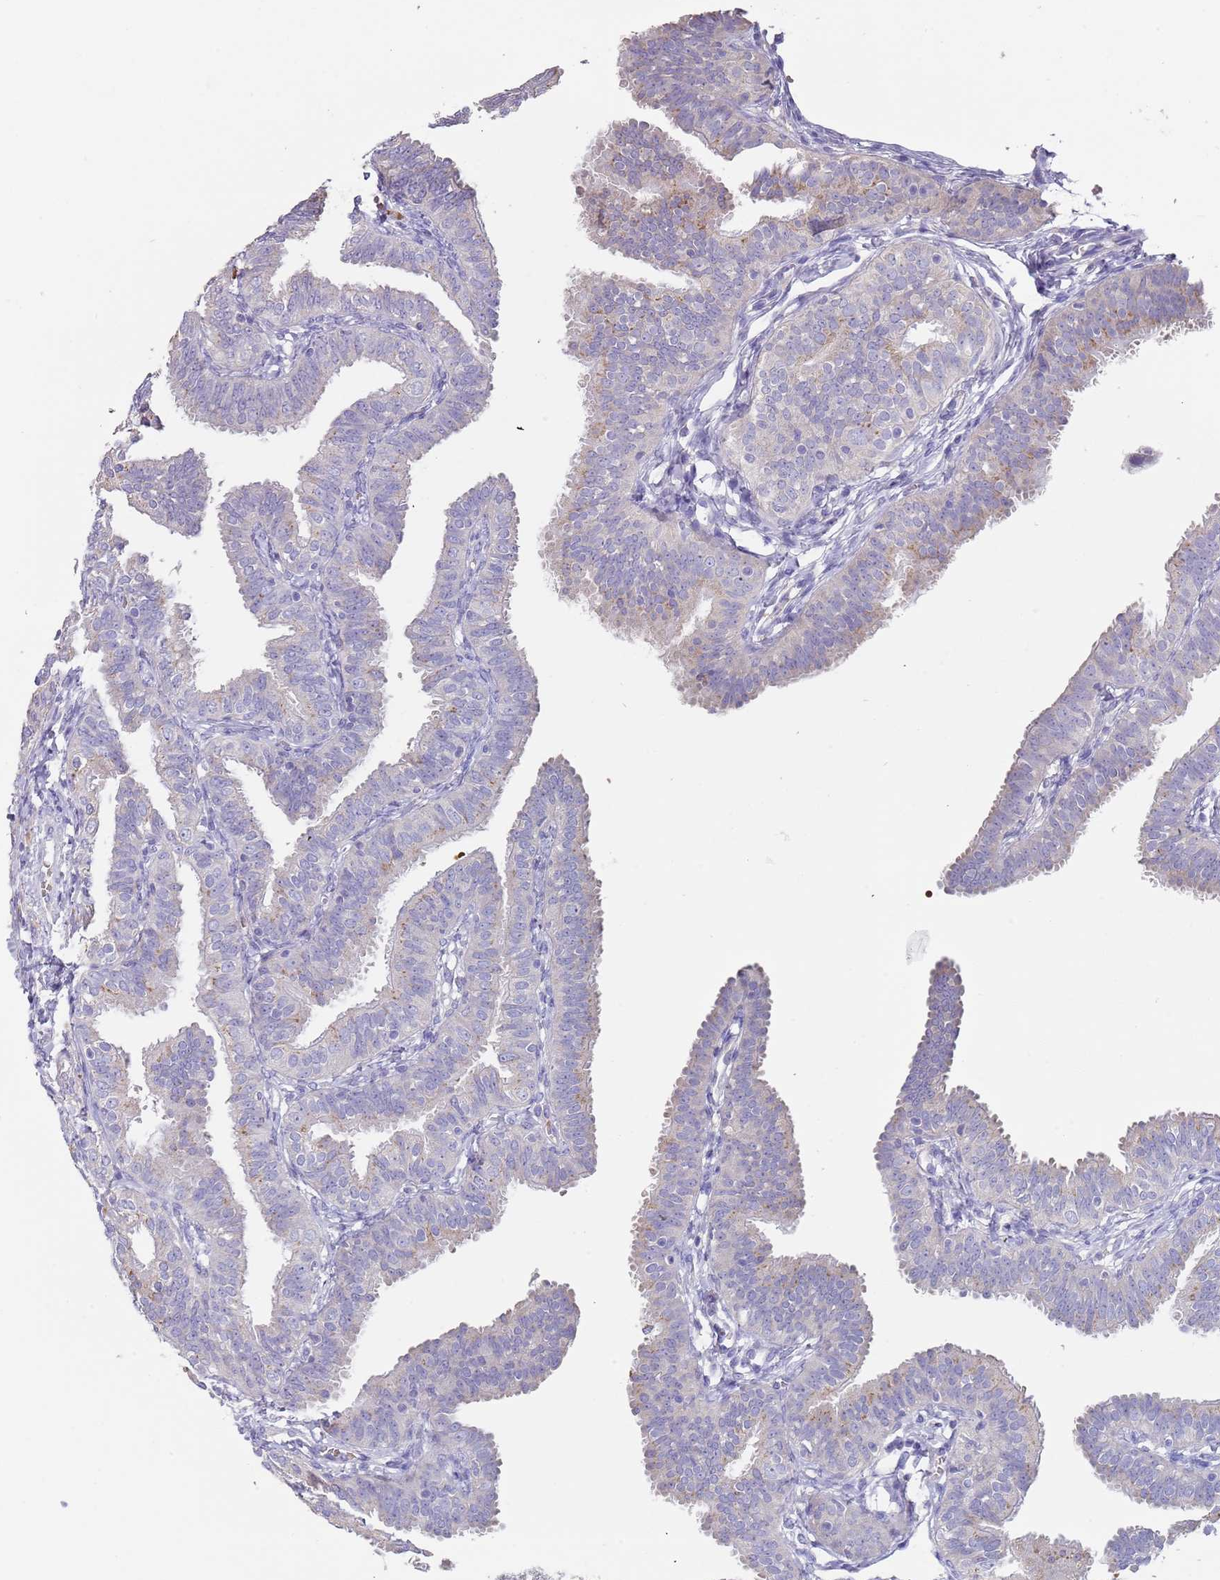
{"staining": {"intensity": "weak", "quantity": "<25%", "location": "cytoplasmic/membranous"}, "tissue": "fallopian tube", "cell_type": "Glandular cells", "image_type": "normal", "snomed": [{"axis": "morphology", "description": "Normal tissue, NOS"}, {"axis": "topography", "description": "Fallopian tube"}], "caption": "IHC photomicrograph of normal fallopian tube: fallopian tube stained with DAB (3,3'-diaminobenzidine) demonstrates no significant protein expression in glandular cells.", "gene": "TMEM251", "patient": {"sex": "female", "age": 35}}